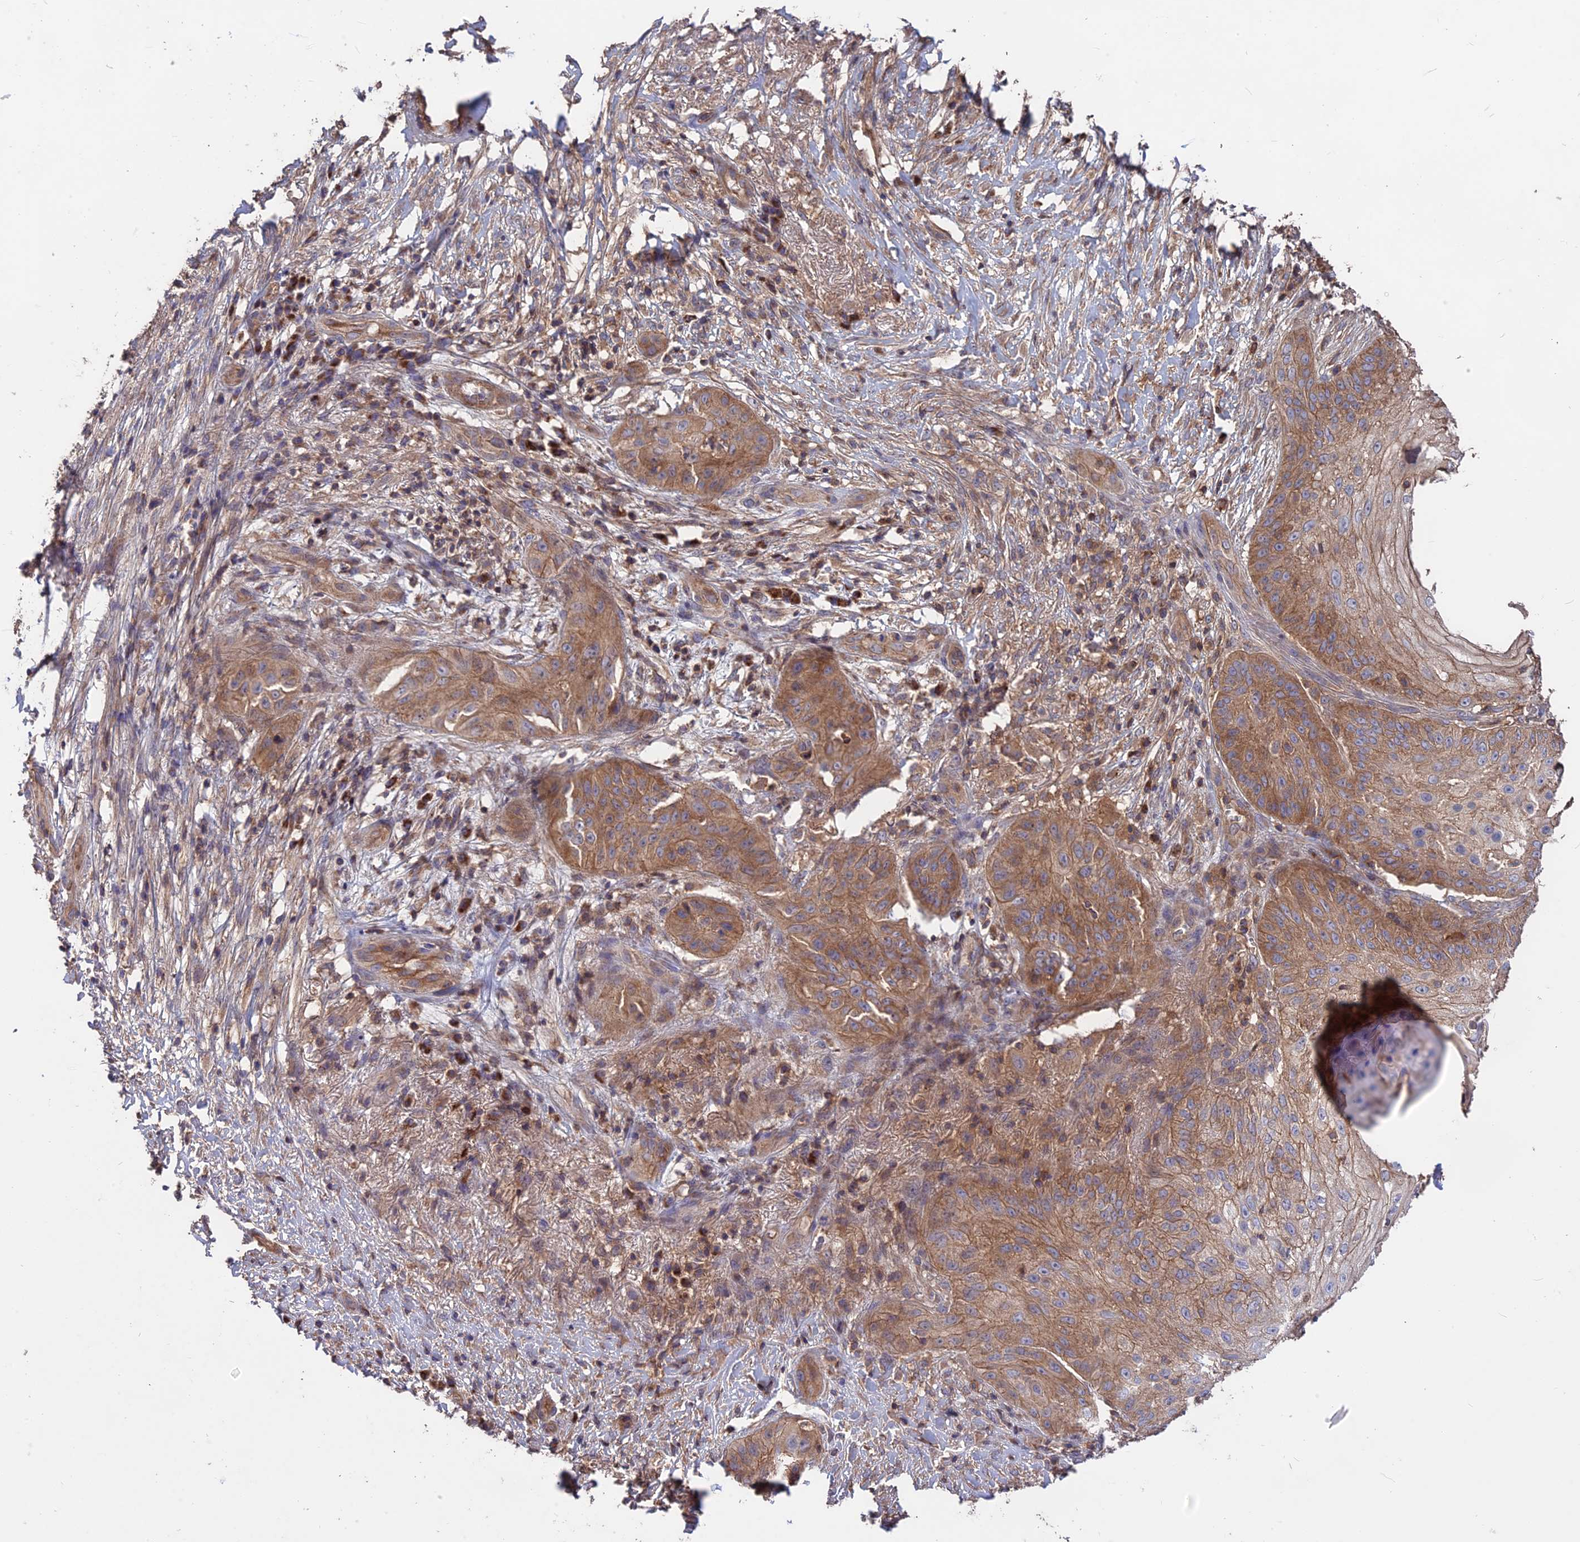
{"staining": {"intensity": "moderate", "quantity": ">75%", "location": "cytoplasmic/membranous"}, "tissue": "skin cancer", "cell_type": "Tumor cells", "image_type": "cancer", "snomed": [{"axis": "morphology", "description": "Squamous cell carcinoma, NOS"}, {"axis": "topography", "description": "Skin"}], "caption": "Skin cancer stained with immunohistochemistry exhibits moderate cytoplasmic/membranous staining in approximately >75% of tumor cells.", "gene": "NUDT8", "patient": {"sex": "male", "age": 70}}